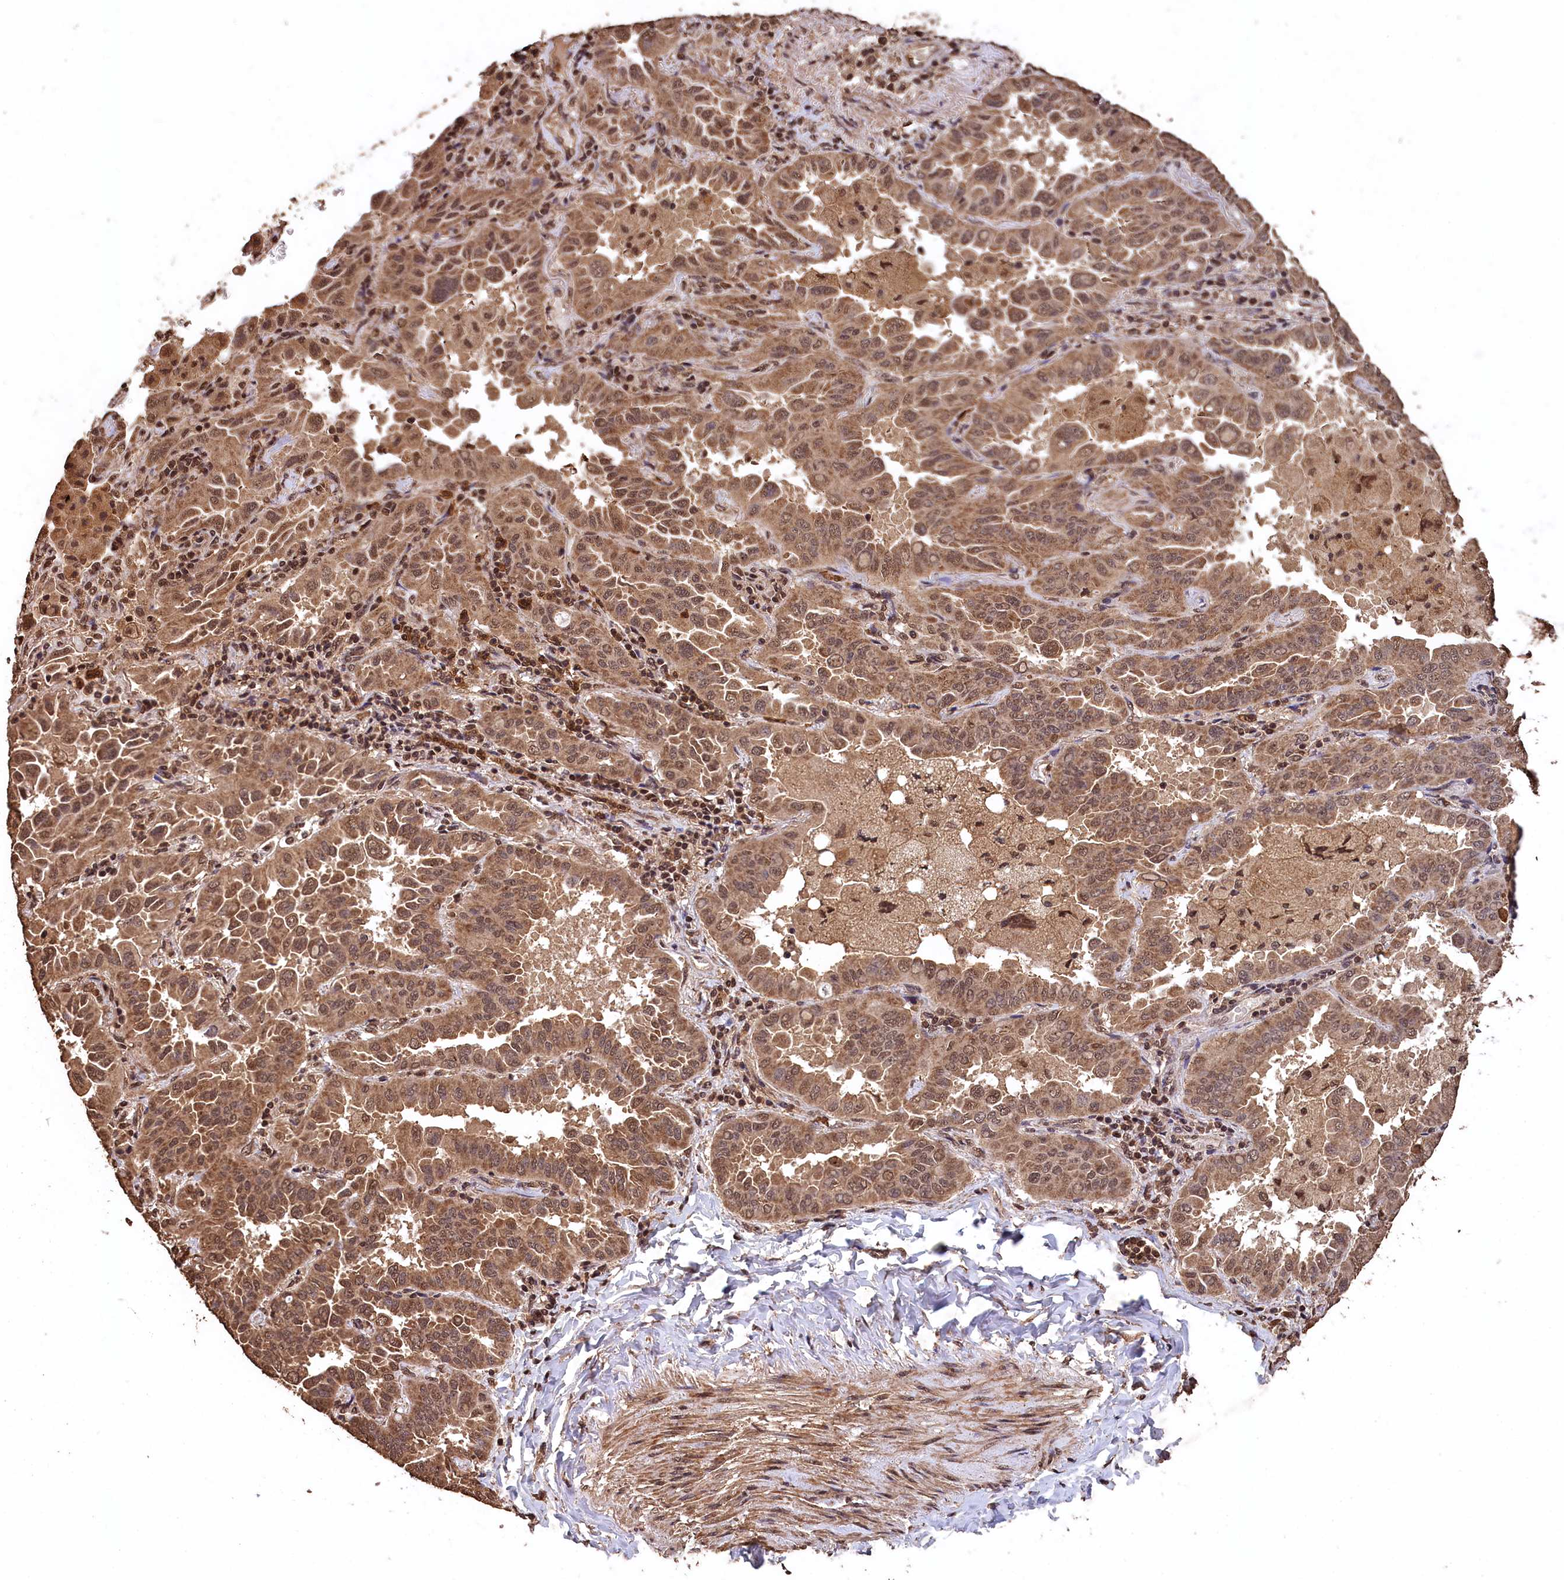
{"staining": {"intensity": "moderate", "quantity": ">75%", "location": "cytoplasmic/membranous,nuclear"}, "tissue": "lung cancer", "cell_type": "Tumor cells", "image_type": "cancer", "snomed": [{"axis": "morphology", "description": "Adenocarcinoma, NOS"}, {"axis": "topography", "description": "Lung"}], "caption": "Moderate cytoplasmic/membranous and nuclear expression is appreciated in about >75% of tumor cells in lung cancer (adenocarcinoma).", "gene": "CEP57L1", "patient": {"sex": "male", "age": 64}}